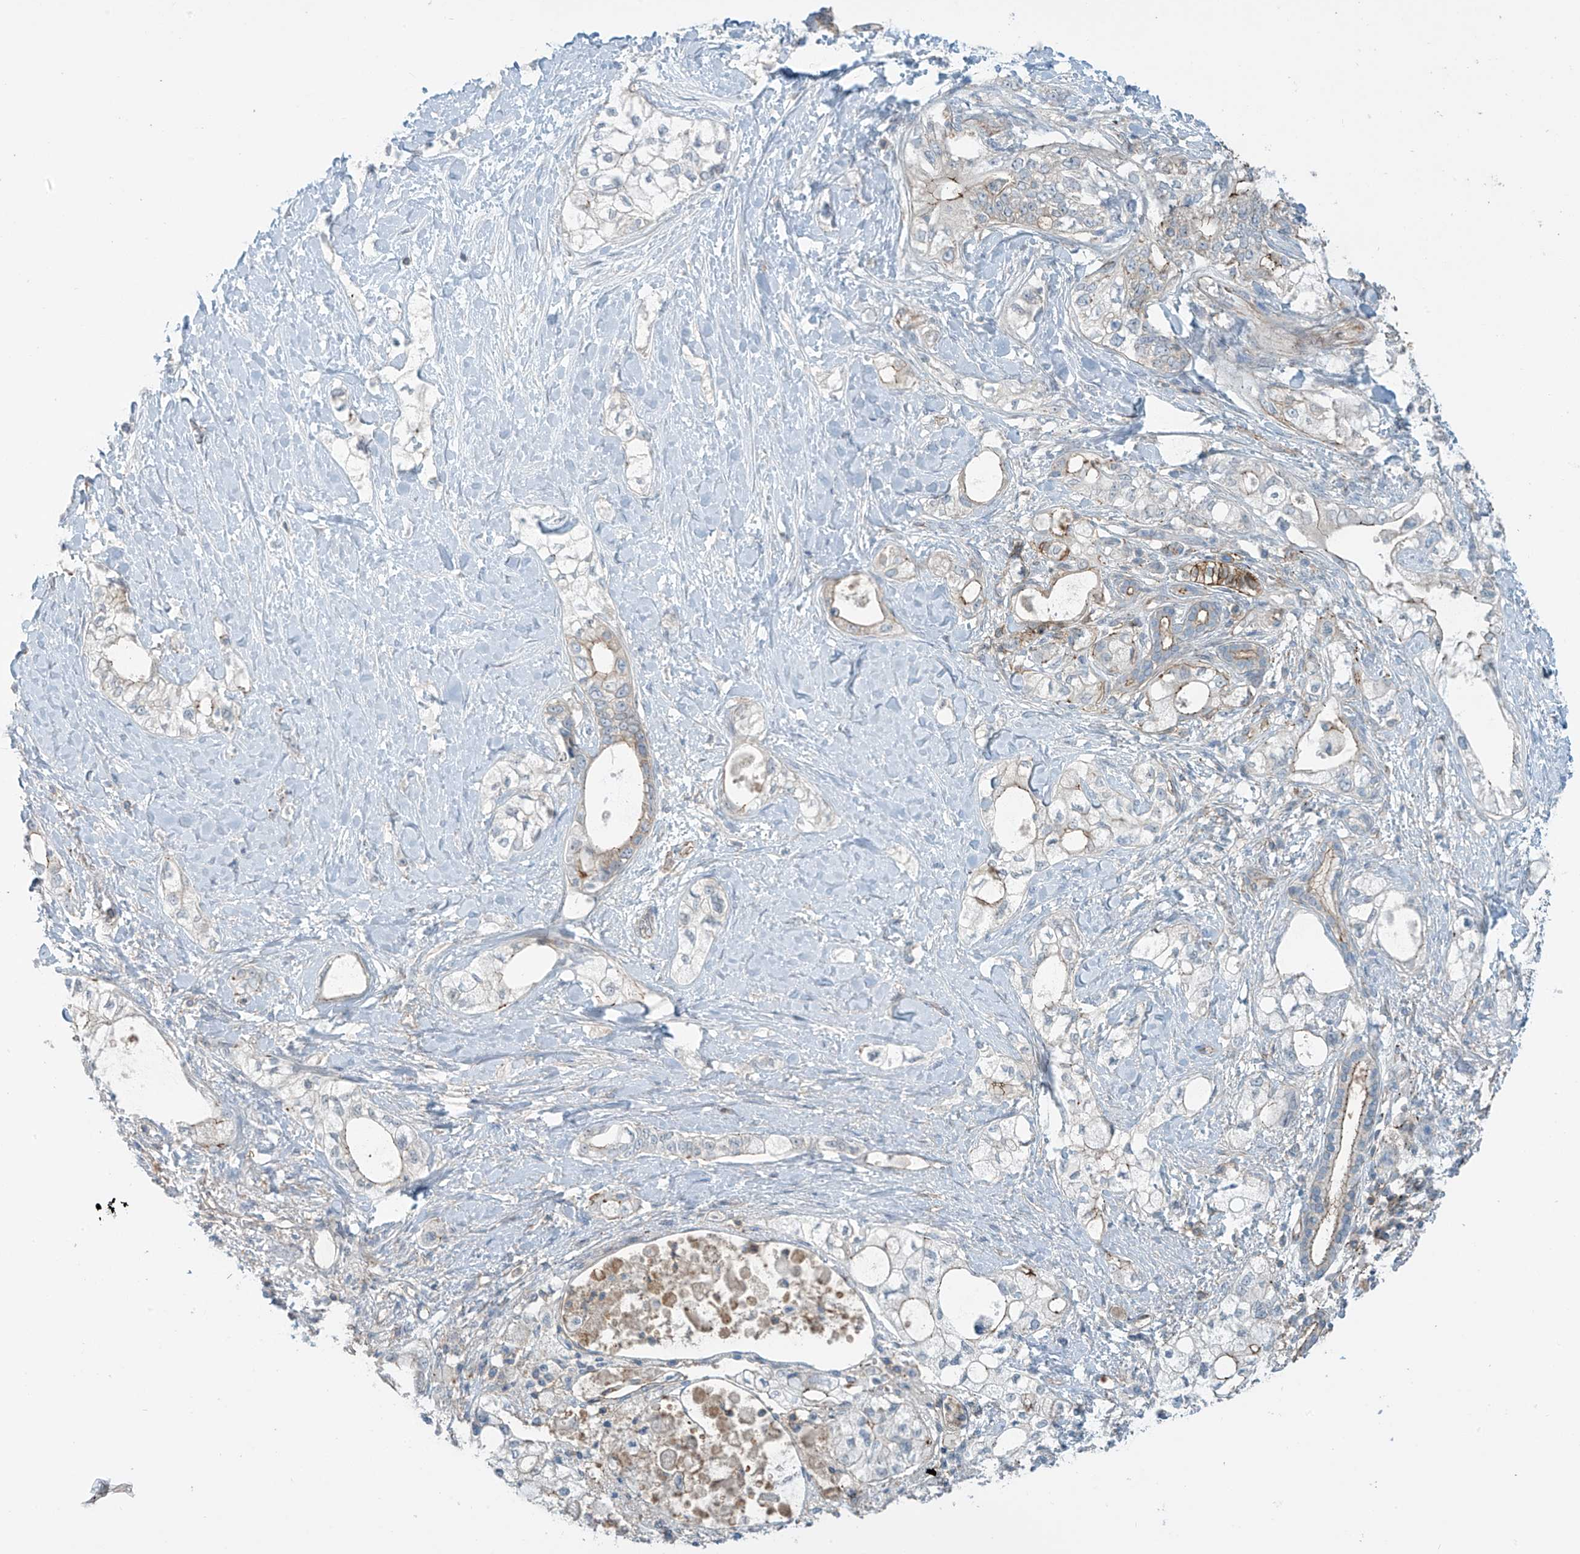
{"staining": {"intensity": "weak", "quantity": "<25%", "location": "cytoplasmic/membranous"}, "tissue": "pancreatic cancer", "cell_type": "Tumor cells", "image_type": "cancer", "snomed": [{"axis": "morphology", "description": "Adenocarcinoma, NOS"}, {"axis": "topography", "description": "Pancreas"}], "caption": "Tumor cells are negative for brown protein staining in adenocarcinoma (pancreatic). Brightfield microscopy of IHC stained with DAB (brown) and hematoxylin (blue), captured at high magnification.", "gene": "SLC9A2", "patient": {"sex": "male", "age": 70}}